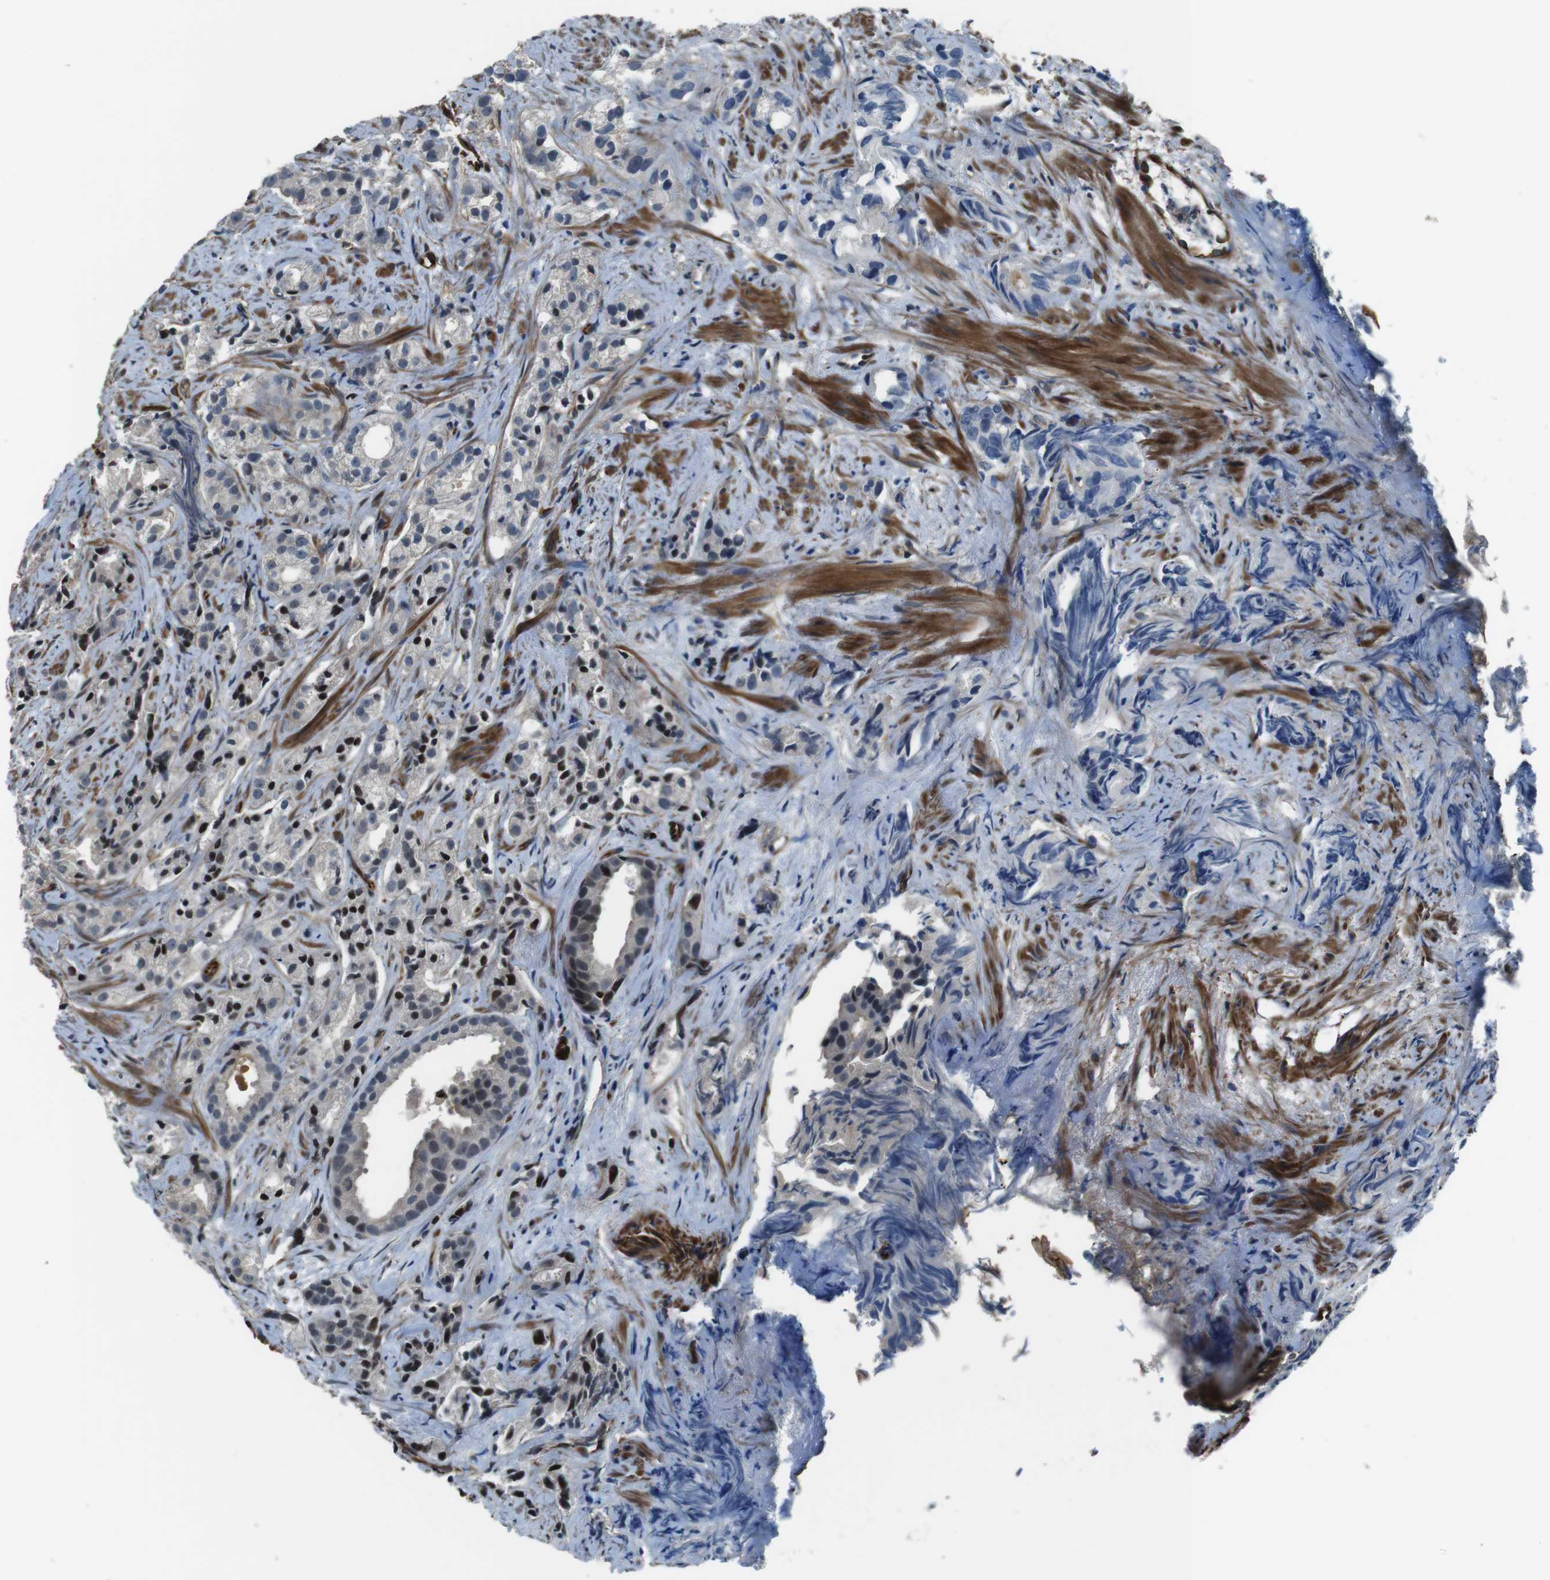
{"staining": {"intensity": "moderate", "quantity": "<25%", "location": "nuclear"}, "tissue": "prostate cancer", "cell_type": "Tumor cells", "image_type": "cancer", "snomed": [{"axis": "morphology", "description": "Adenocarcinoma, Low grade"}, {"axis": "topography", "description": "Prostate"}], "caption": "IHC staining of prostate cancer, which exhibits low levels of moderate nuclear positivity in about <25% of tumor cells indicating moderate nuclear protein staining. The staining was performed using DAB (brown) for protein detection and nuclei were counterstained in hematoxylin (blue).", "gene": "LRRC49", "patient": {"sex": "male", "age": 89}}